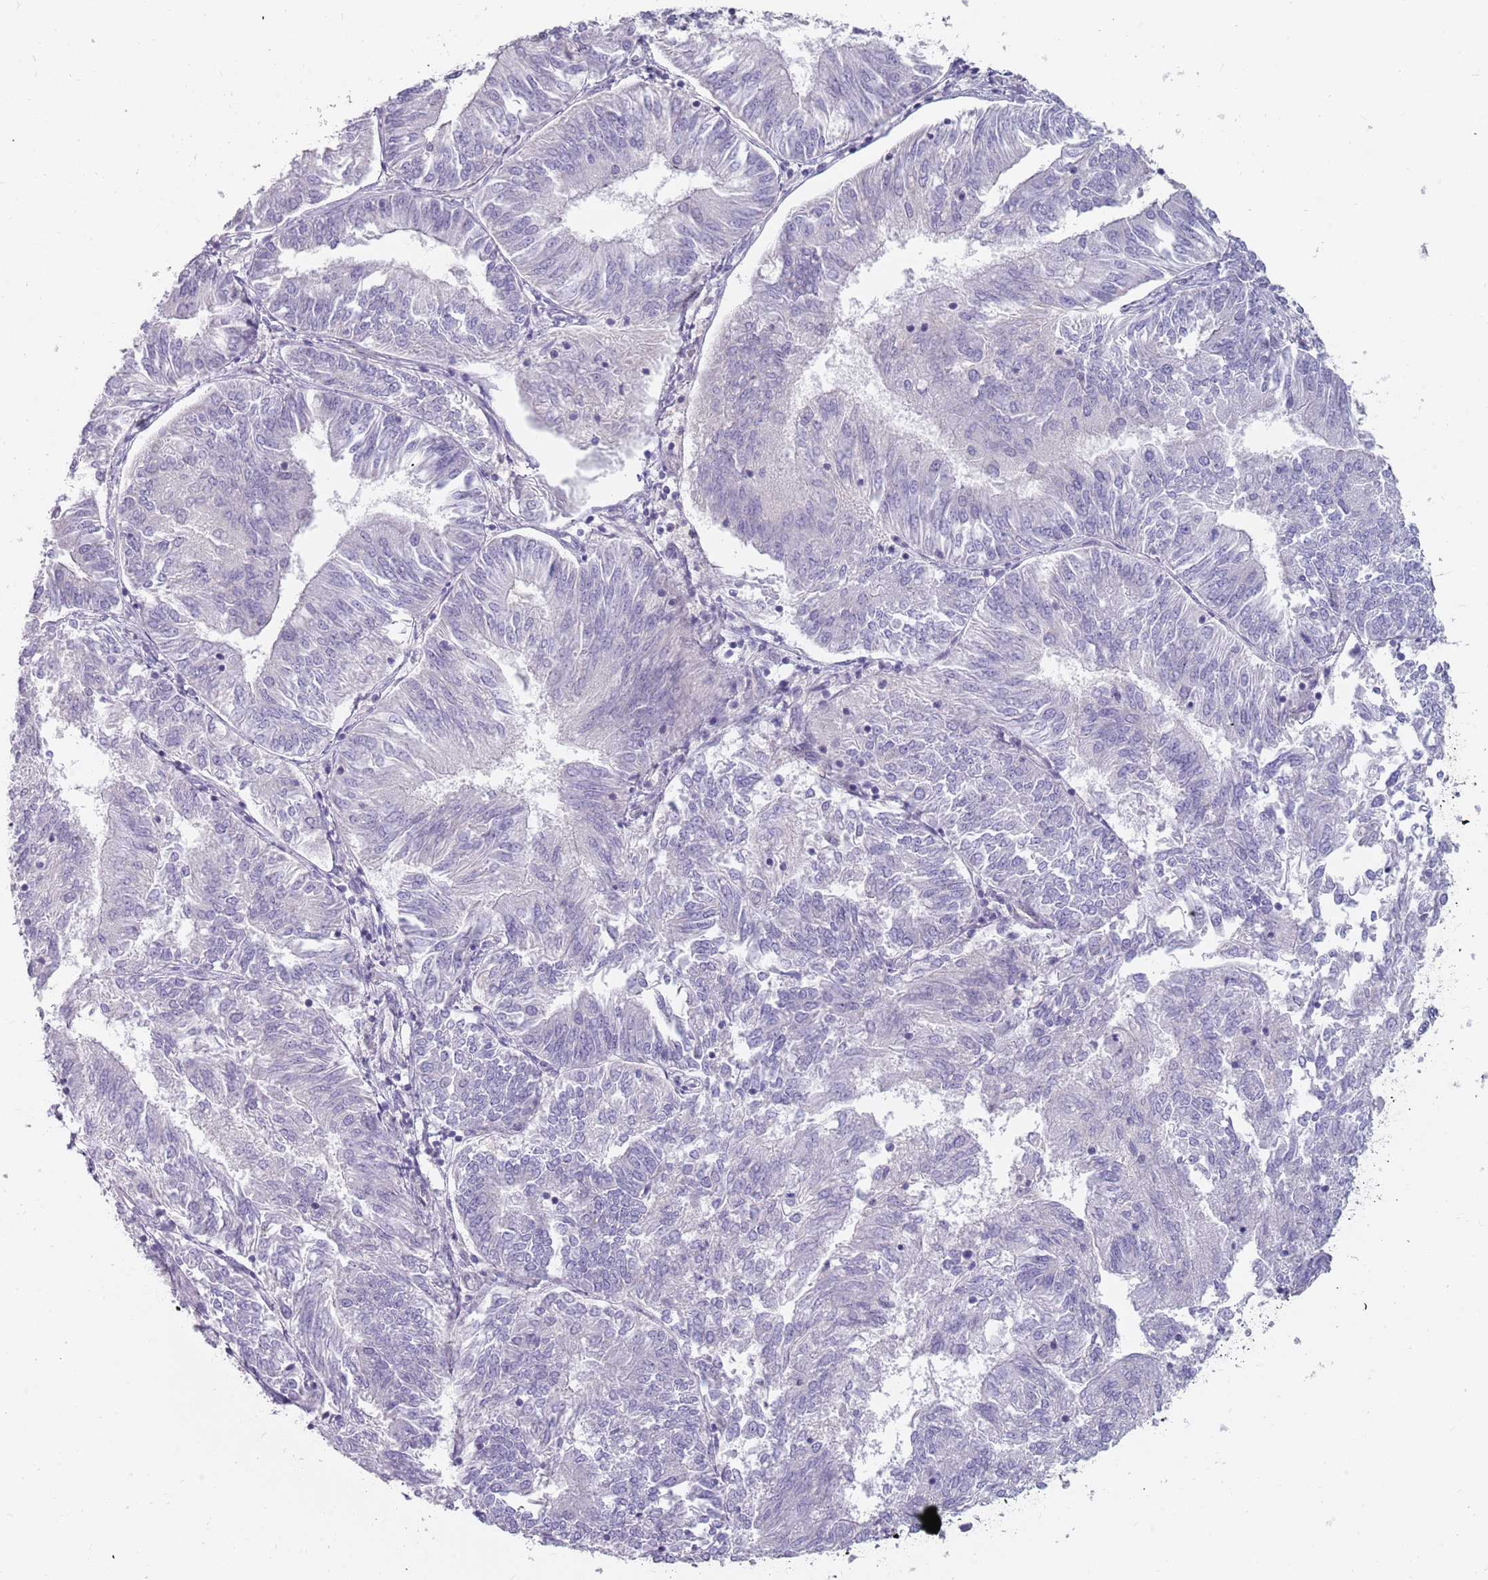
{"staining": {"intensity": "negative", "quantity": "none", "location": "none"}, "tissue": "endometrial cancer", "cell_type": "Tumor cells", "image_type": "cancer", "snomed": [{"axis": "morphology", "description": "Adenocarcinoma, NOS"}, {"axis": "topography", "description": "Endometrium"}], "caption": "The micrograph demonstrates no staining of tumor cells in endometrial cancer (adenocarcinoma).", "gene": "DDX4", "patient": {"sex": "female", "age": 58}}